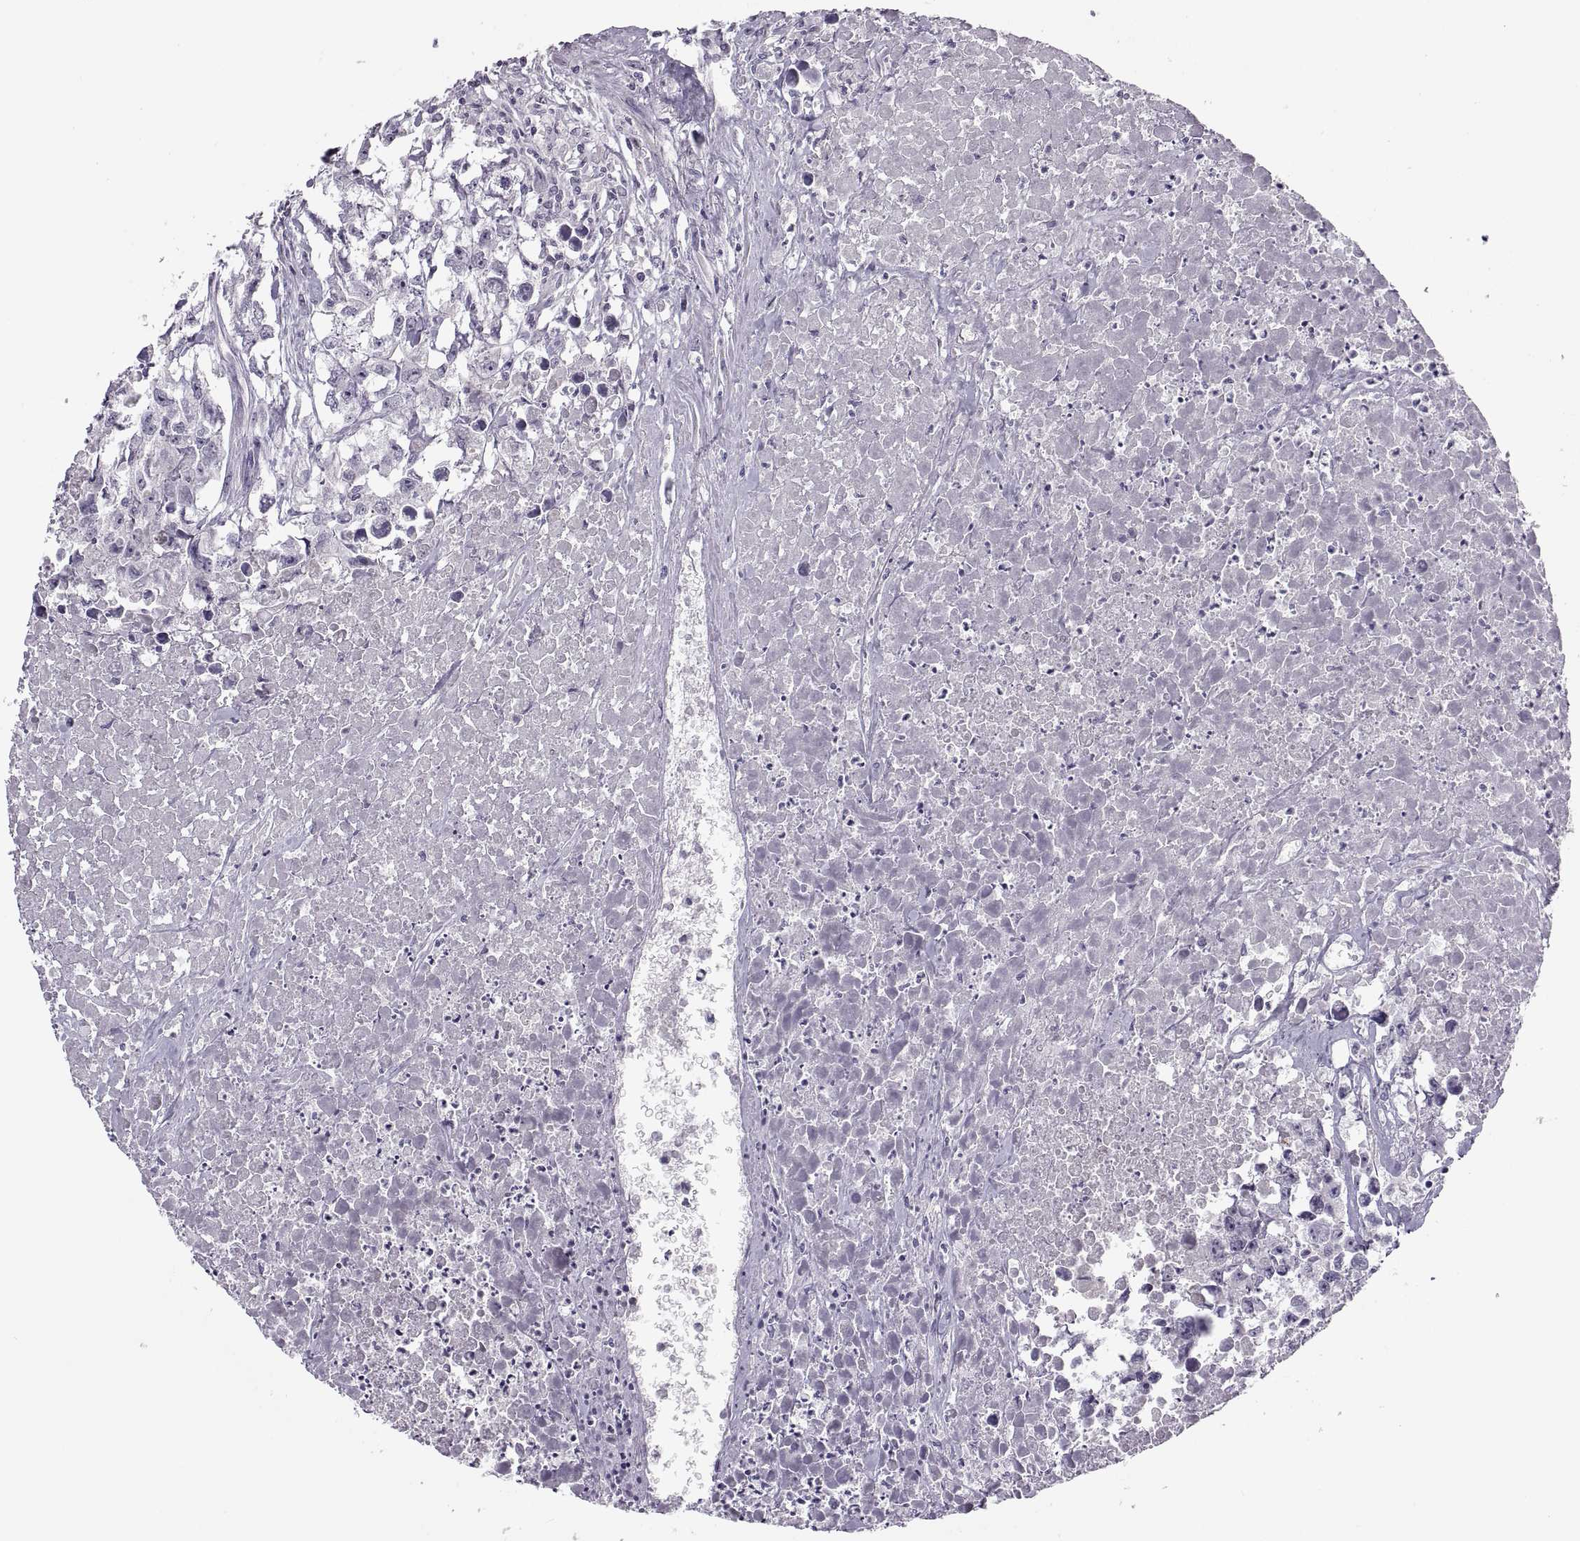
{"staining": {"intensity": "negative", "quantity": "none", "location": "none"}, "tissue": "testis cancer", "cell_type": "Tumor cells", "image_type": "cancer", "snomed": [{"axis": "morphology", "description": "Carcinoma, Embryonal, NOS"}, {"axis": "morphology", "description": "Teratoma, malignant, NOS"}, {"axis": "topography", "description": "Testis"}], "caption": "This photomicrograph is of malignant teratoma (testis) stained with immunohistochemistry (IHC) to label a protein in brown with the nuclei are counter-stained blue. There is no positivity in tumor cells.", "gene": "CHCT1", "patient": {"sex": "male", "age": 44}}